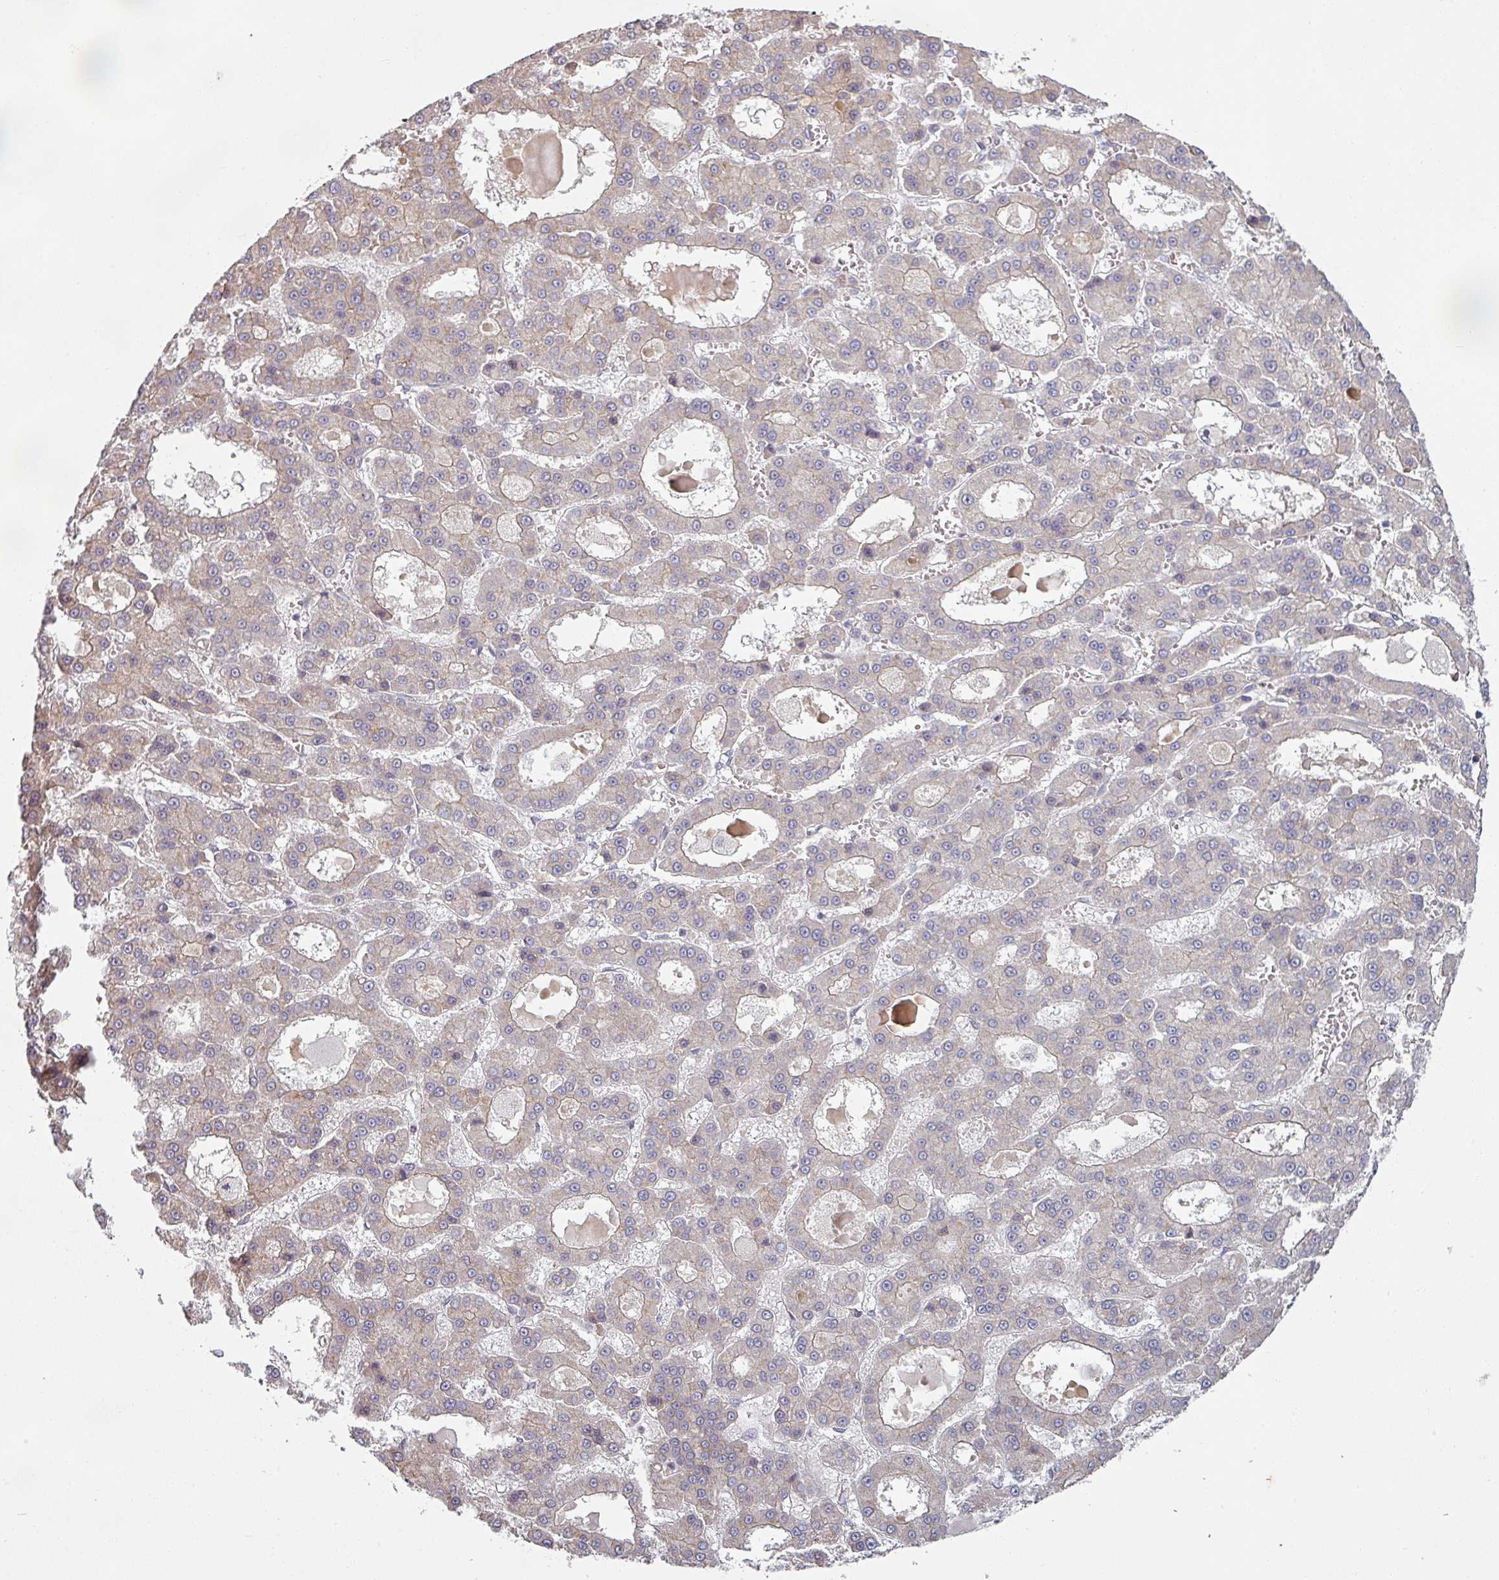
{"staining": {"intensity": "weak", "quantity": "<25%", "location": "cytoplasmic/membranous"}, "tissue": "liver cancer", "cell_type": "Tumor cells", "image_type": "cancer", "snomed": [{"axis": "morphology", "description": "Carcinoma, Hepatocellular, NOS"}, {"axis": "topography", "description": "Liver"}], "caption": "DAB immunohistochemical staining of human liver cancer (hepatocellular carcinoma) reveals no significant positivity in tumor cells.", "gene": "PLEKHJ1", "patient": {"sex": "male", "age": 70}}